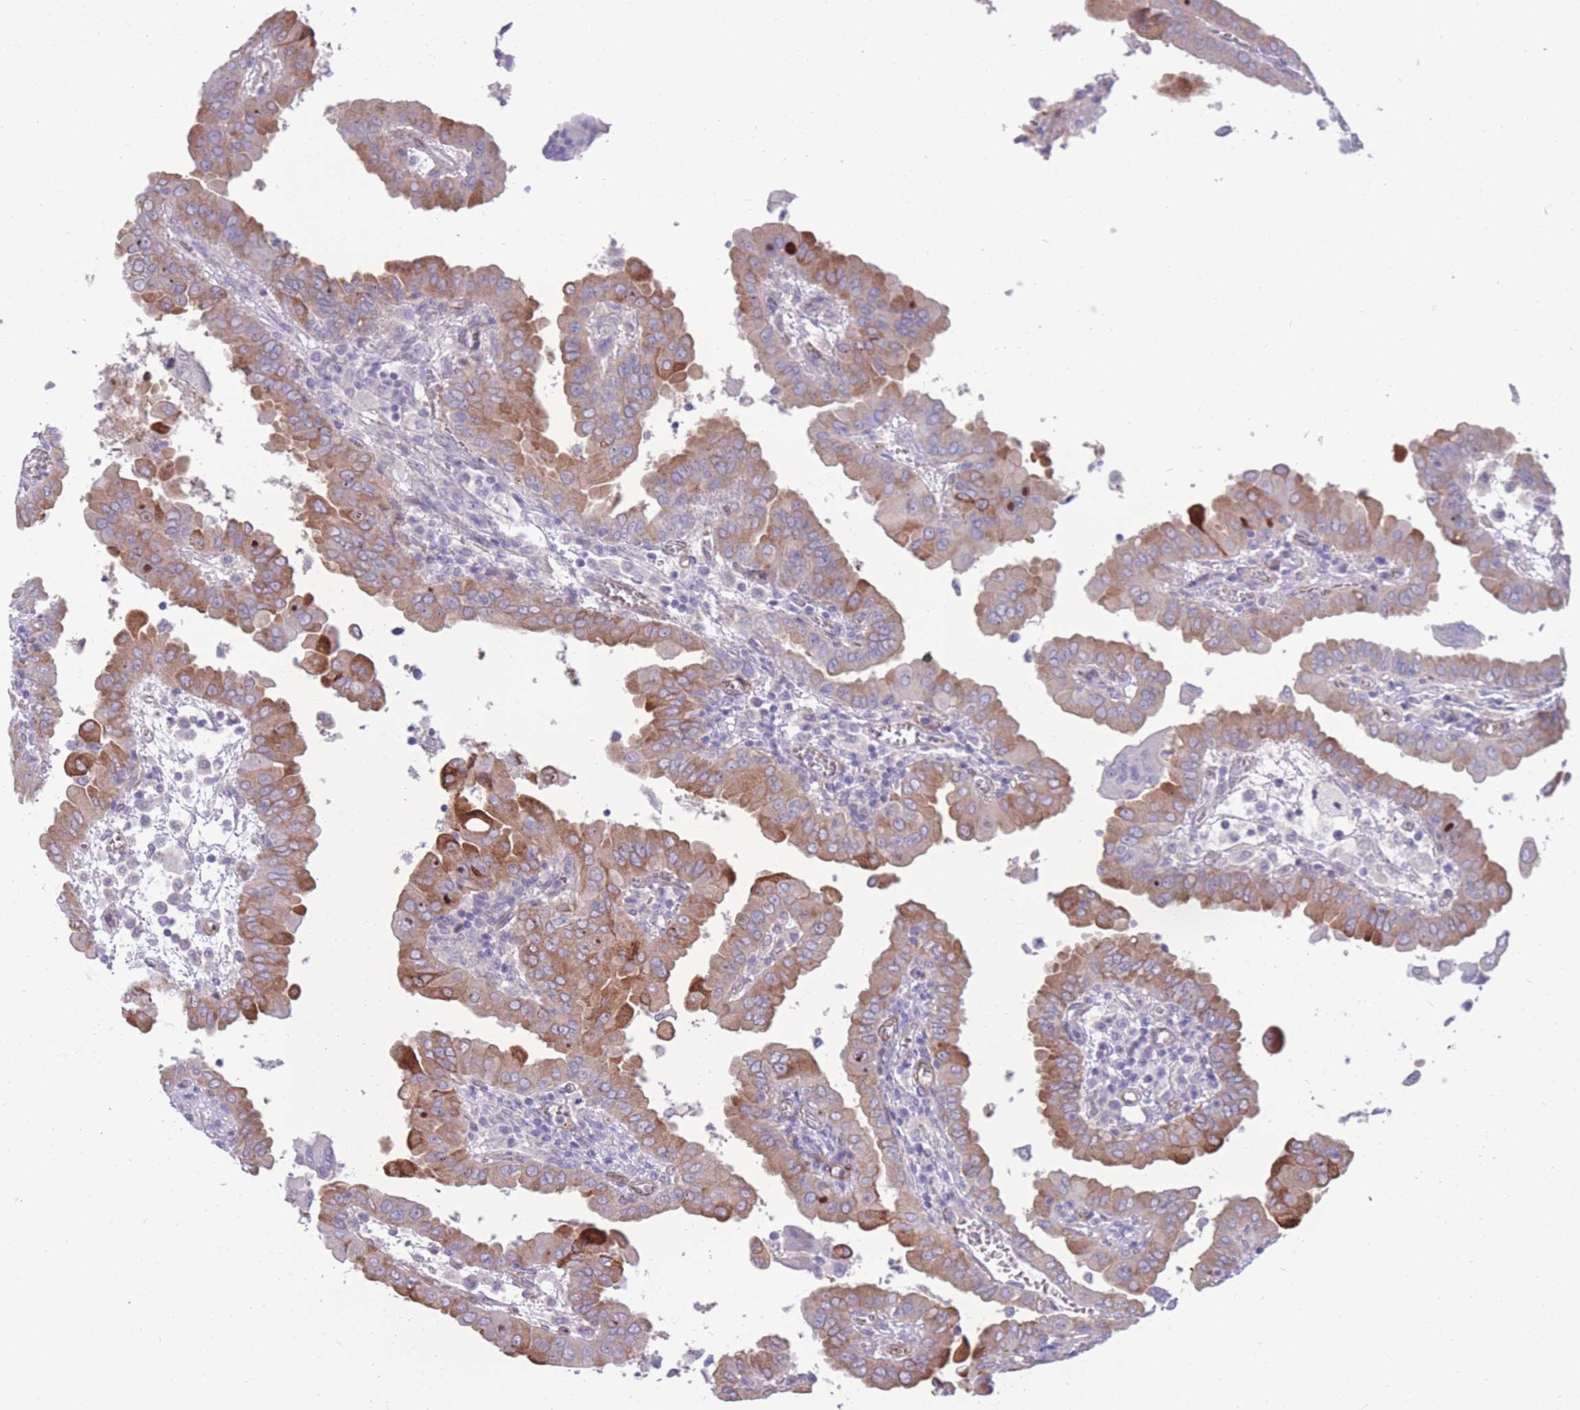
{"staining": {"intensity": "moderate", "quantity": ">75%", "location": "cytoplasmic/membranous"}, "tissue": "thyroid cancer", "cell_type": "Tumor cells", "image_type": "cancer", "snomed": [{"axis": "morphology", "description": "Papillary adenocarcinoma, NOS"}, {"axis": "topography", "description": "Thyroid gland"}], "caption": "Moderate cytoplasmic/membranous staining is identified in about >75% of tumor cells in papillary adenocarcinoma (thyroid).", "gene": "RGS11", "patient": {"sex": "male", "age": 33}}